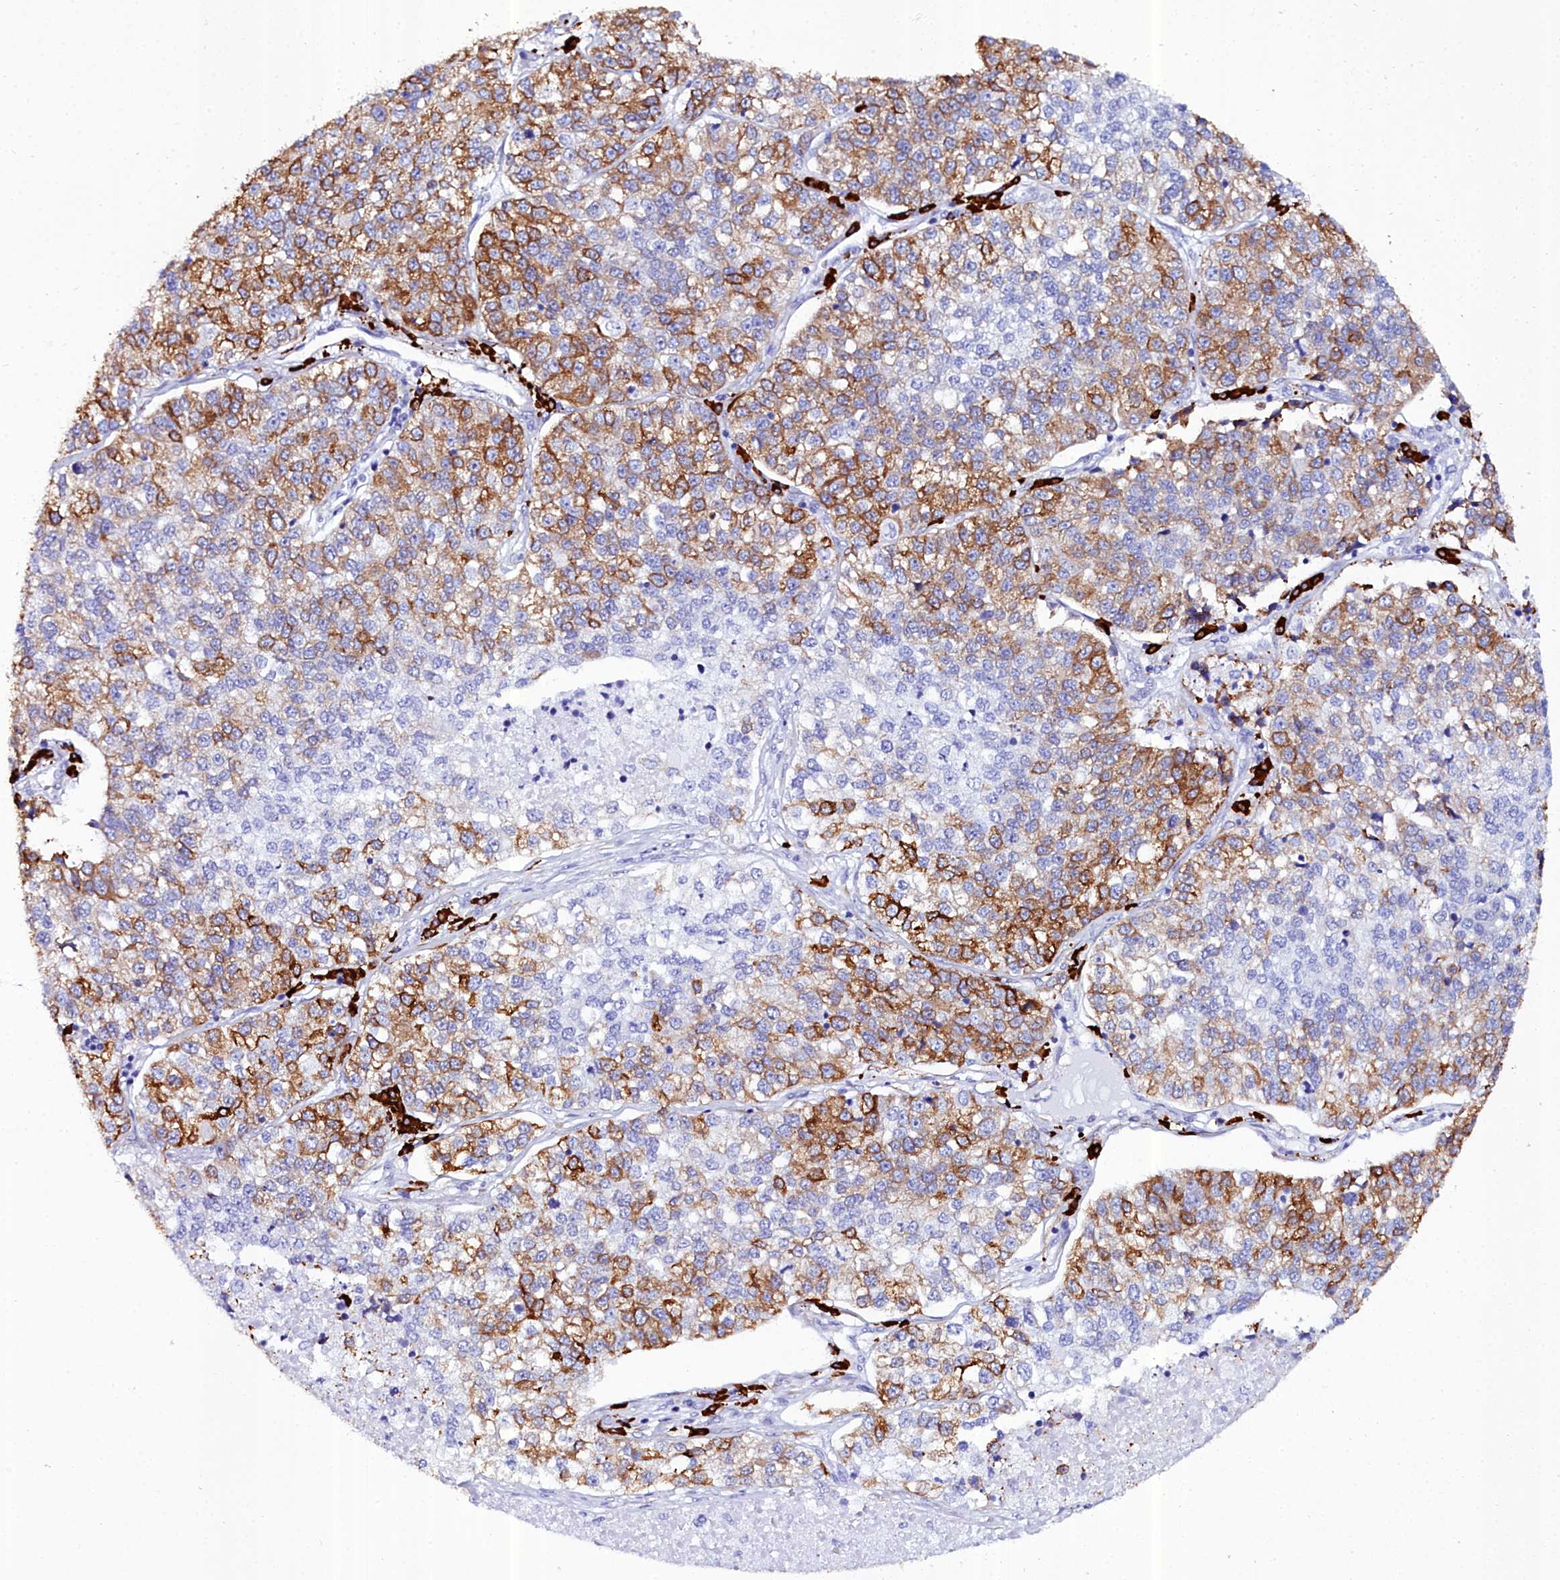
{"staining": {"intensity": "moderate", "quantity": "25%-75%", "location": "cytoplasmic/membranous"}, "tissue": "lung cancer", "cell_type": "Tumor cells", "image_type": "cancer", "snomed": [{"axis": "morphology", "description": "Adenocarcinoma, NOS"}, {"axis": "topography", "description": "Lung"}], "caption": "A brown stain highlights moderate cytoplasmic/membranous staining of a protein in human lung adenocarcinoma tumor cells. Nuclei are stained in blue.", "gene": "TXNDC5", "patient": {"sex": "male", "age": 49}}